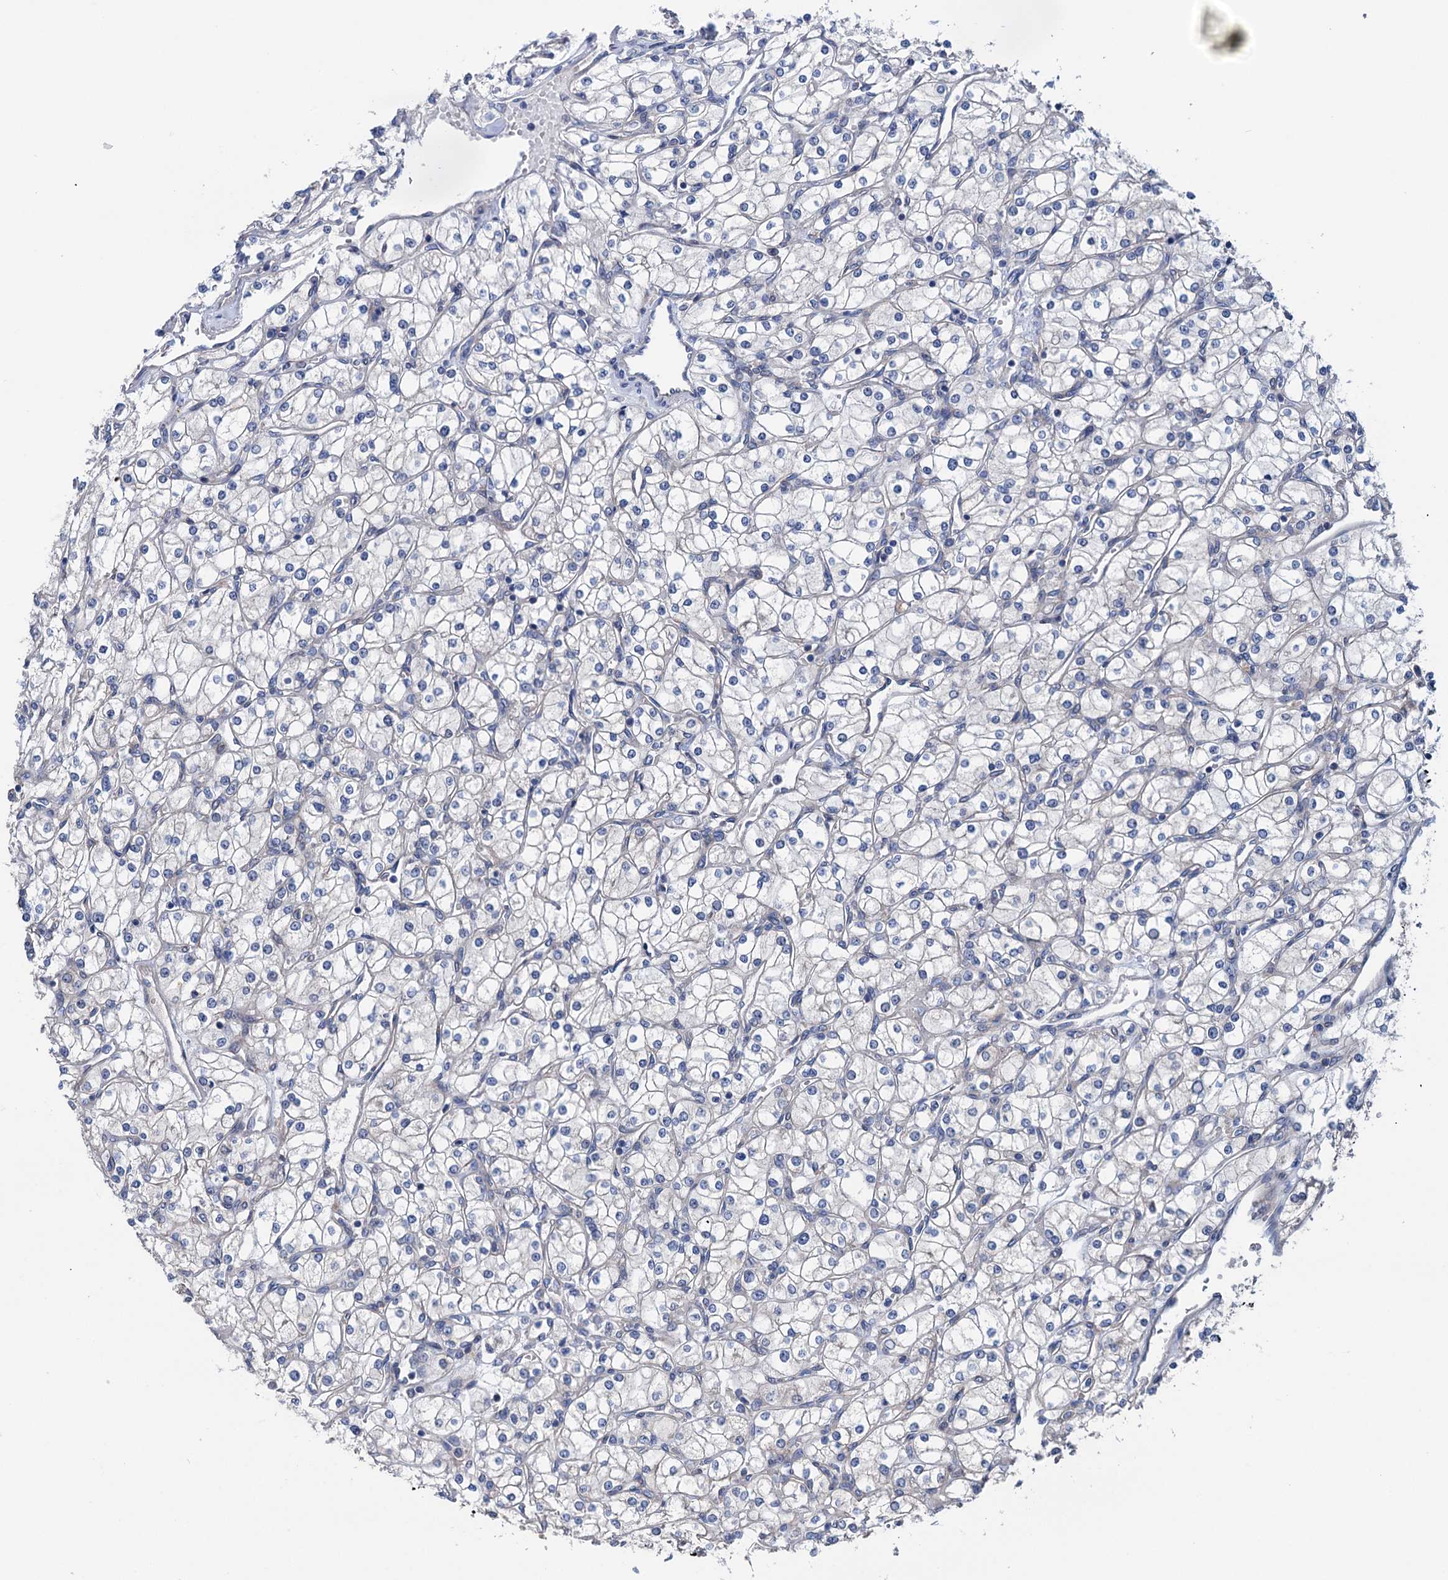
{"staining": {"intensity": "negative", "quantity": "none", "location": "none"}, "tissue": "renal cancer", "cell_type": "Tumor cells", "image_type": "cancer", "snomed": [{"axis": "morphology", "description": "Adenocarcinoma, NOS"}, {"axis": "topography", "description": "Kidney"}], "caption": "Protein analysis of renal cancer (adenocarcinoma) exhibits no significant positivity in tumor cells. (Stains: DAB (3,3'-diaminobenzidine) IHC with hematoxylin counter stain, Microscopy: brightfield microscopy at high magnification).", "gene": "EYA4", "patient": {"sex": "male", "age": 80}}